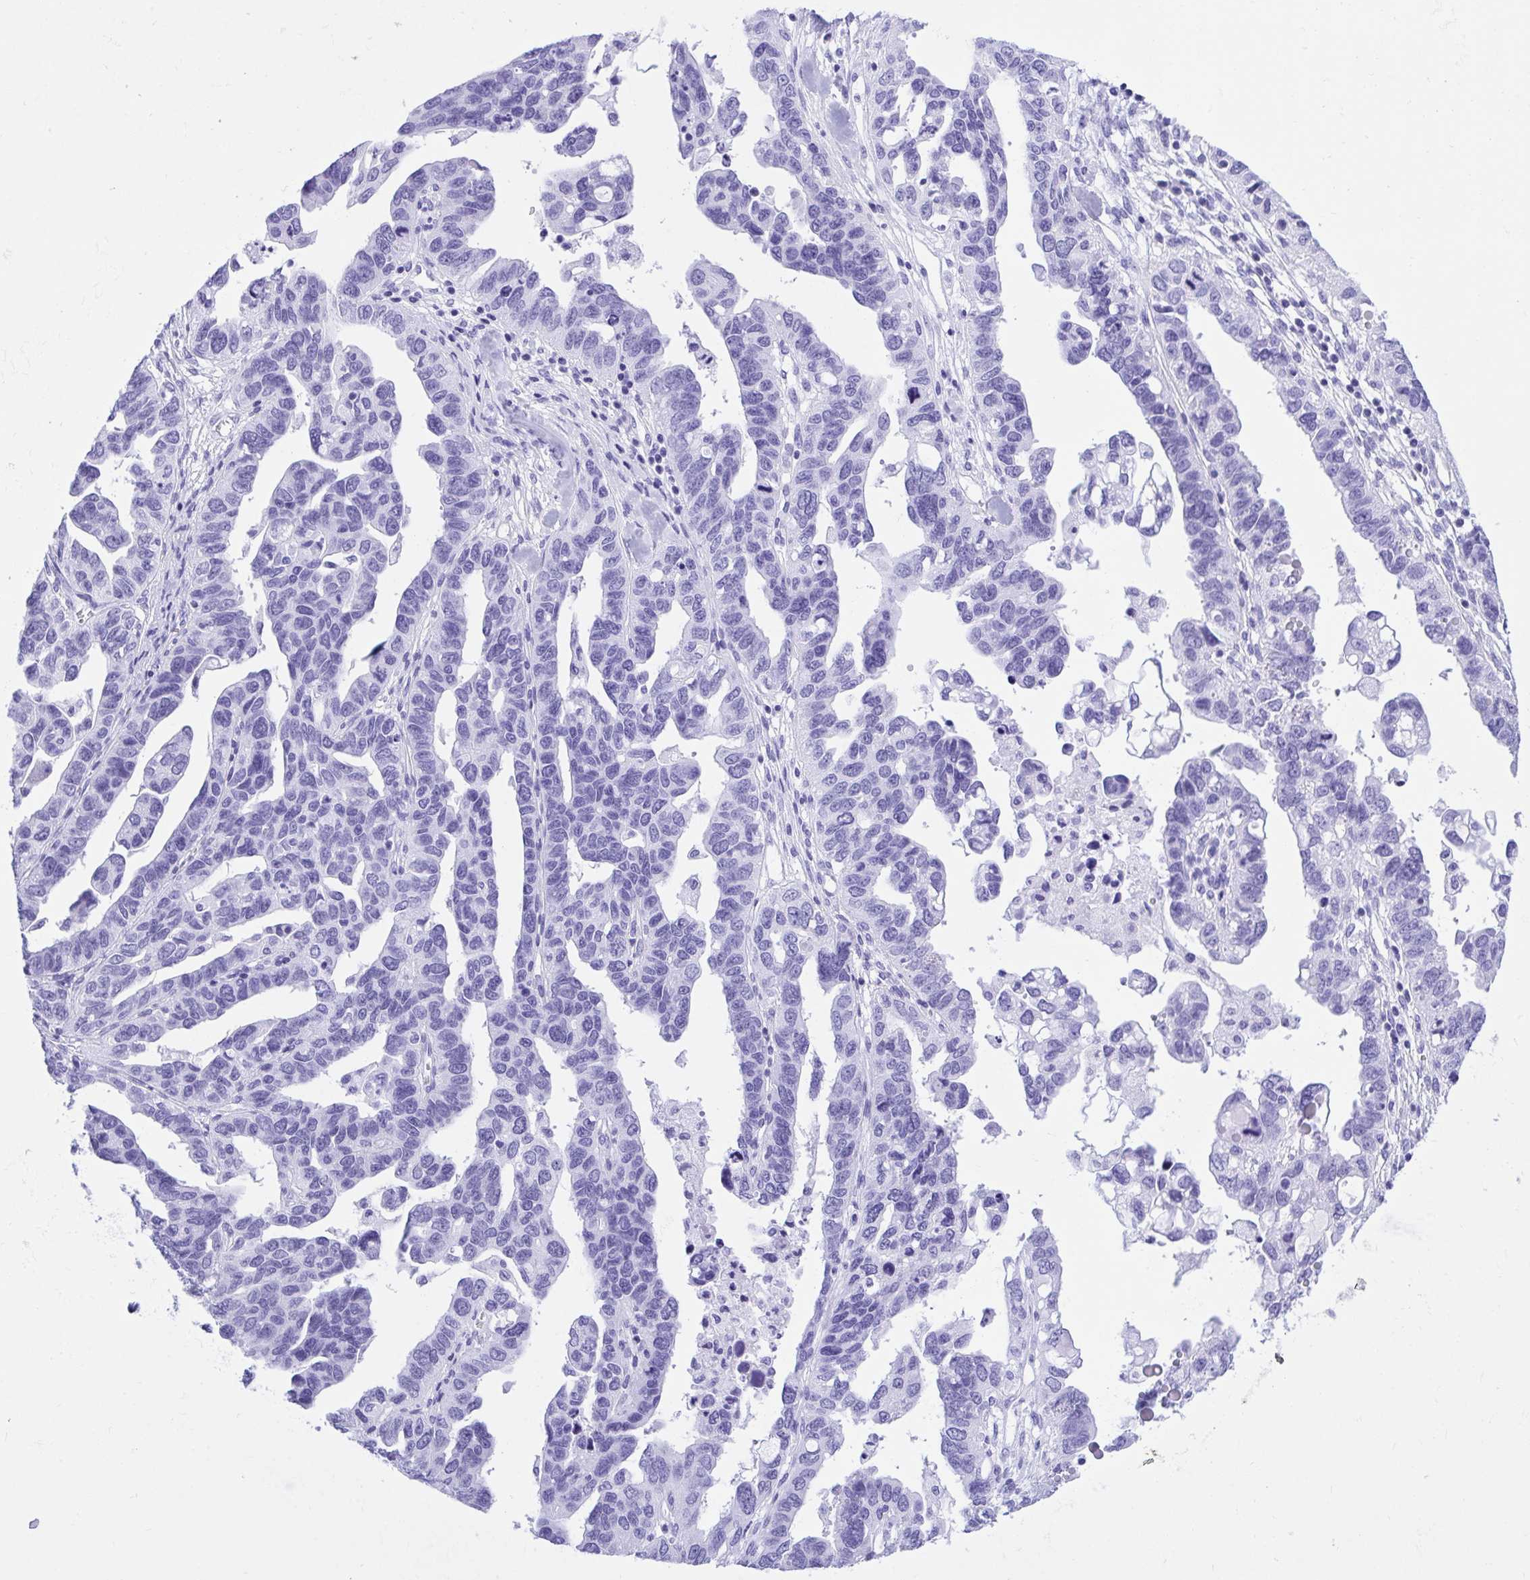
{"staining": {"intensity": "negative", "quantity": "none", "location": "none"}, "tissue": "ovarian cancer", "cell_type": "Tumor cells", "image_type": "cancer", "snomed": [{"axis": "morphology", "description": "Cystadenocarcinoma, serous, NOS"}, {"axis": "topography", "description": "Ovary"}], "caption": "This is an IHC photomicrograph of ovarian cancer. There is no expression in tumor cells.", "gene": "TLN2", "patient": {"sex": "female", "age": 69}}